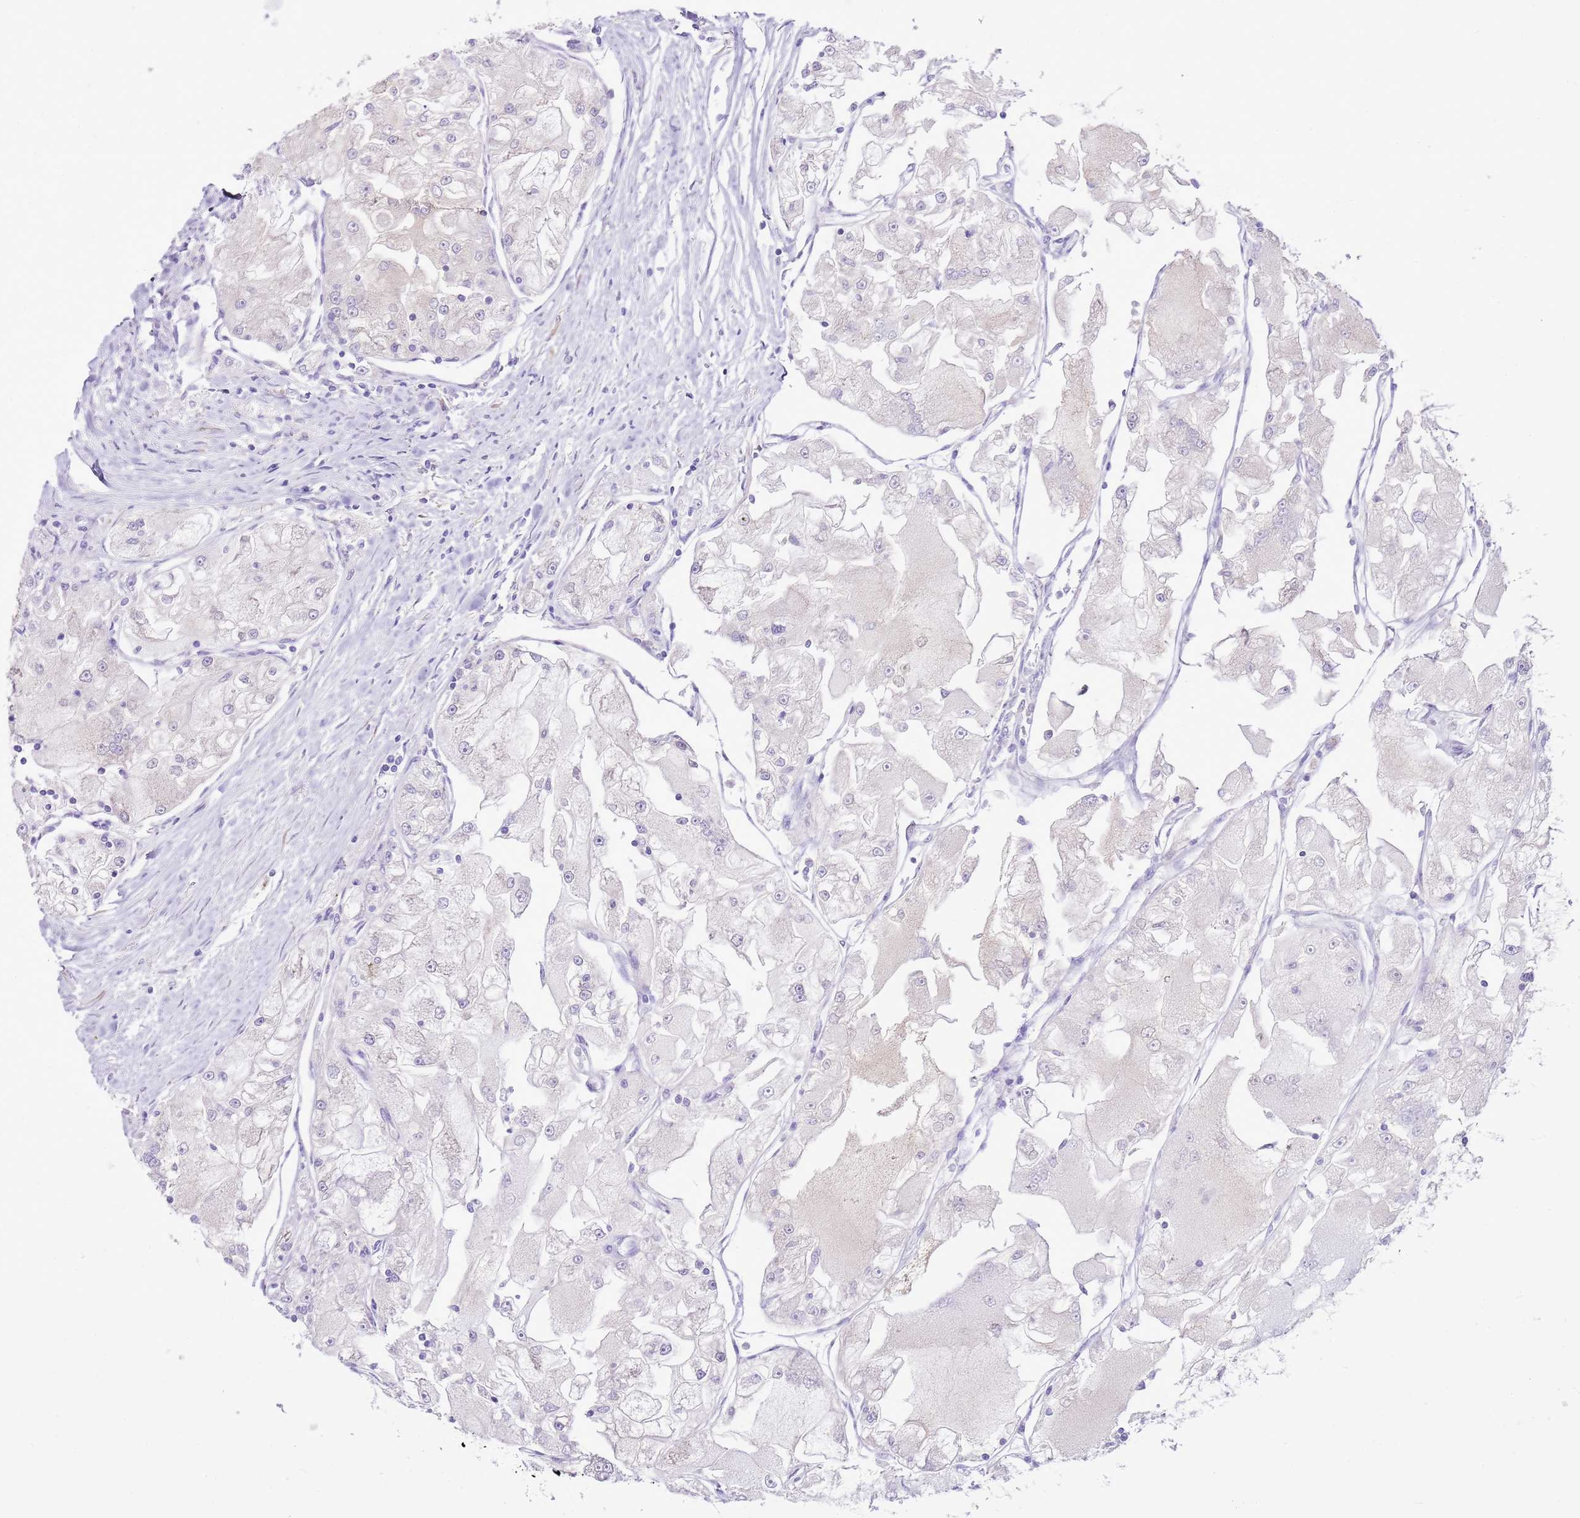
{"staining": {"intensity": "negative", "quantity": "none", "location": "none"}, "tissue": "renal cancer", "cell_type": "Tumor cells", "image_type": "cancer", "snomed": [{"axis": "morphology", "description": "Adenocarcinoma, NOS"}, {"axis": "topography", "description": "Kidney"}], "caption": "Tumor cells are negative for protein expression in human renal cancer. (DAB (3,3'-diaminobenzidine) immunohistochemistry visualized using brightfield microscopy, high magnification).", "gene": "AAR2", "patient": {"sex": "female", "age": 72}}